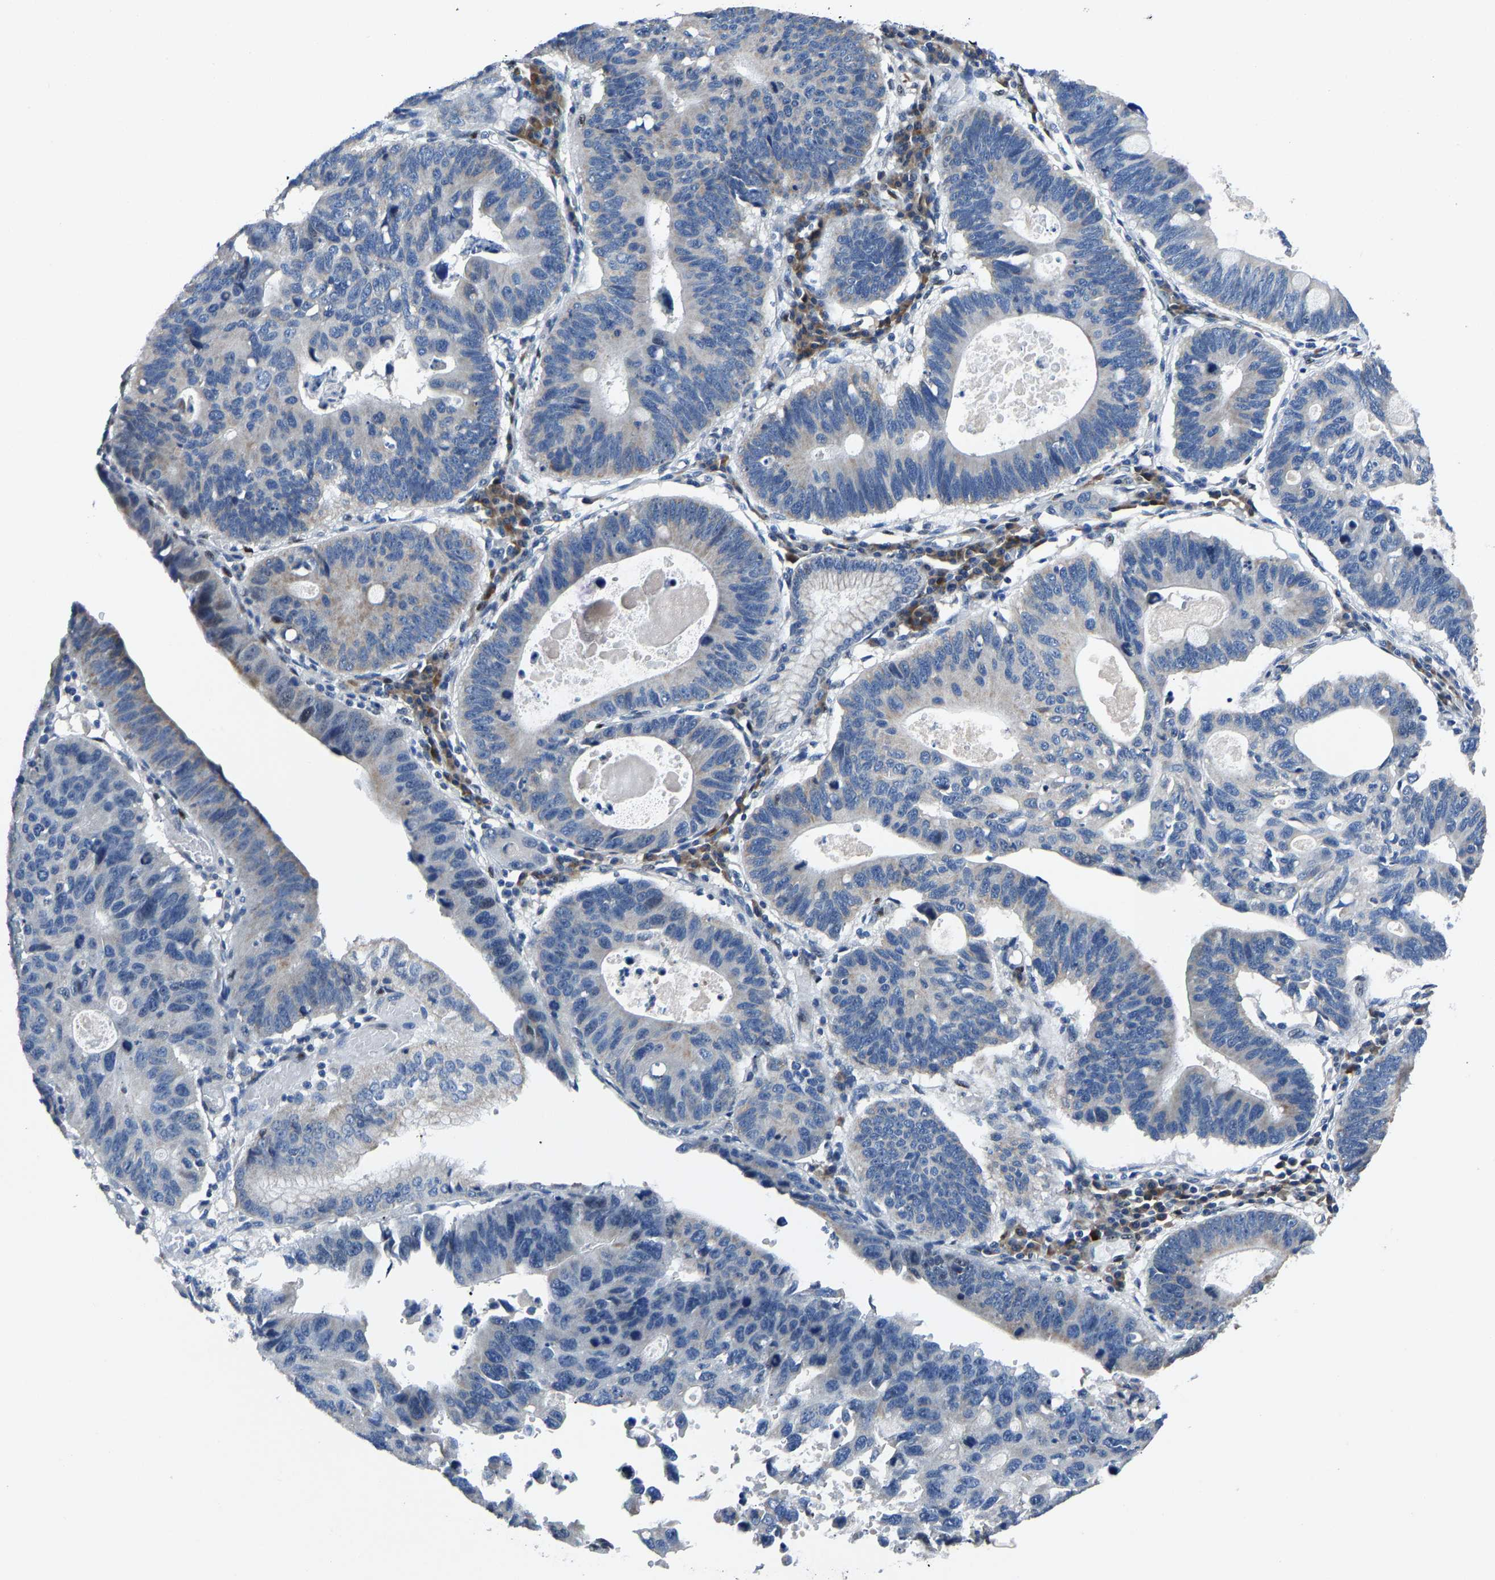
{"staining": {"intensity": "negative", "quantity": "none", "location": "none"}, "tissue": "stomach cancer", "cell_type": "Tumor cells", "image_type": "cancer", "snomed": [{"axis": "morphology", "description": "Adenocarcinoma, NOS"}, {"axis": "topography", "description": "Stomach"}], "caption": "Stomach adenocarcinoma was stained to show a protein in brown. There is no significant staining in tumor cells.", "gene": "EGR1", "patient": {"sex": "male", "age": 59}}